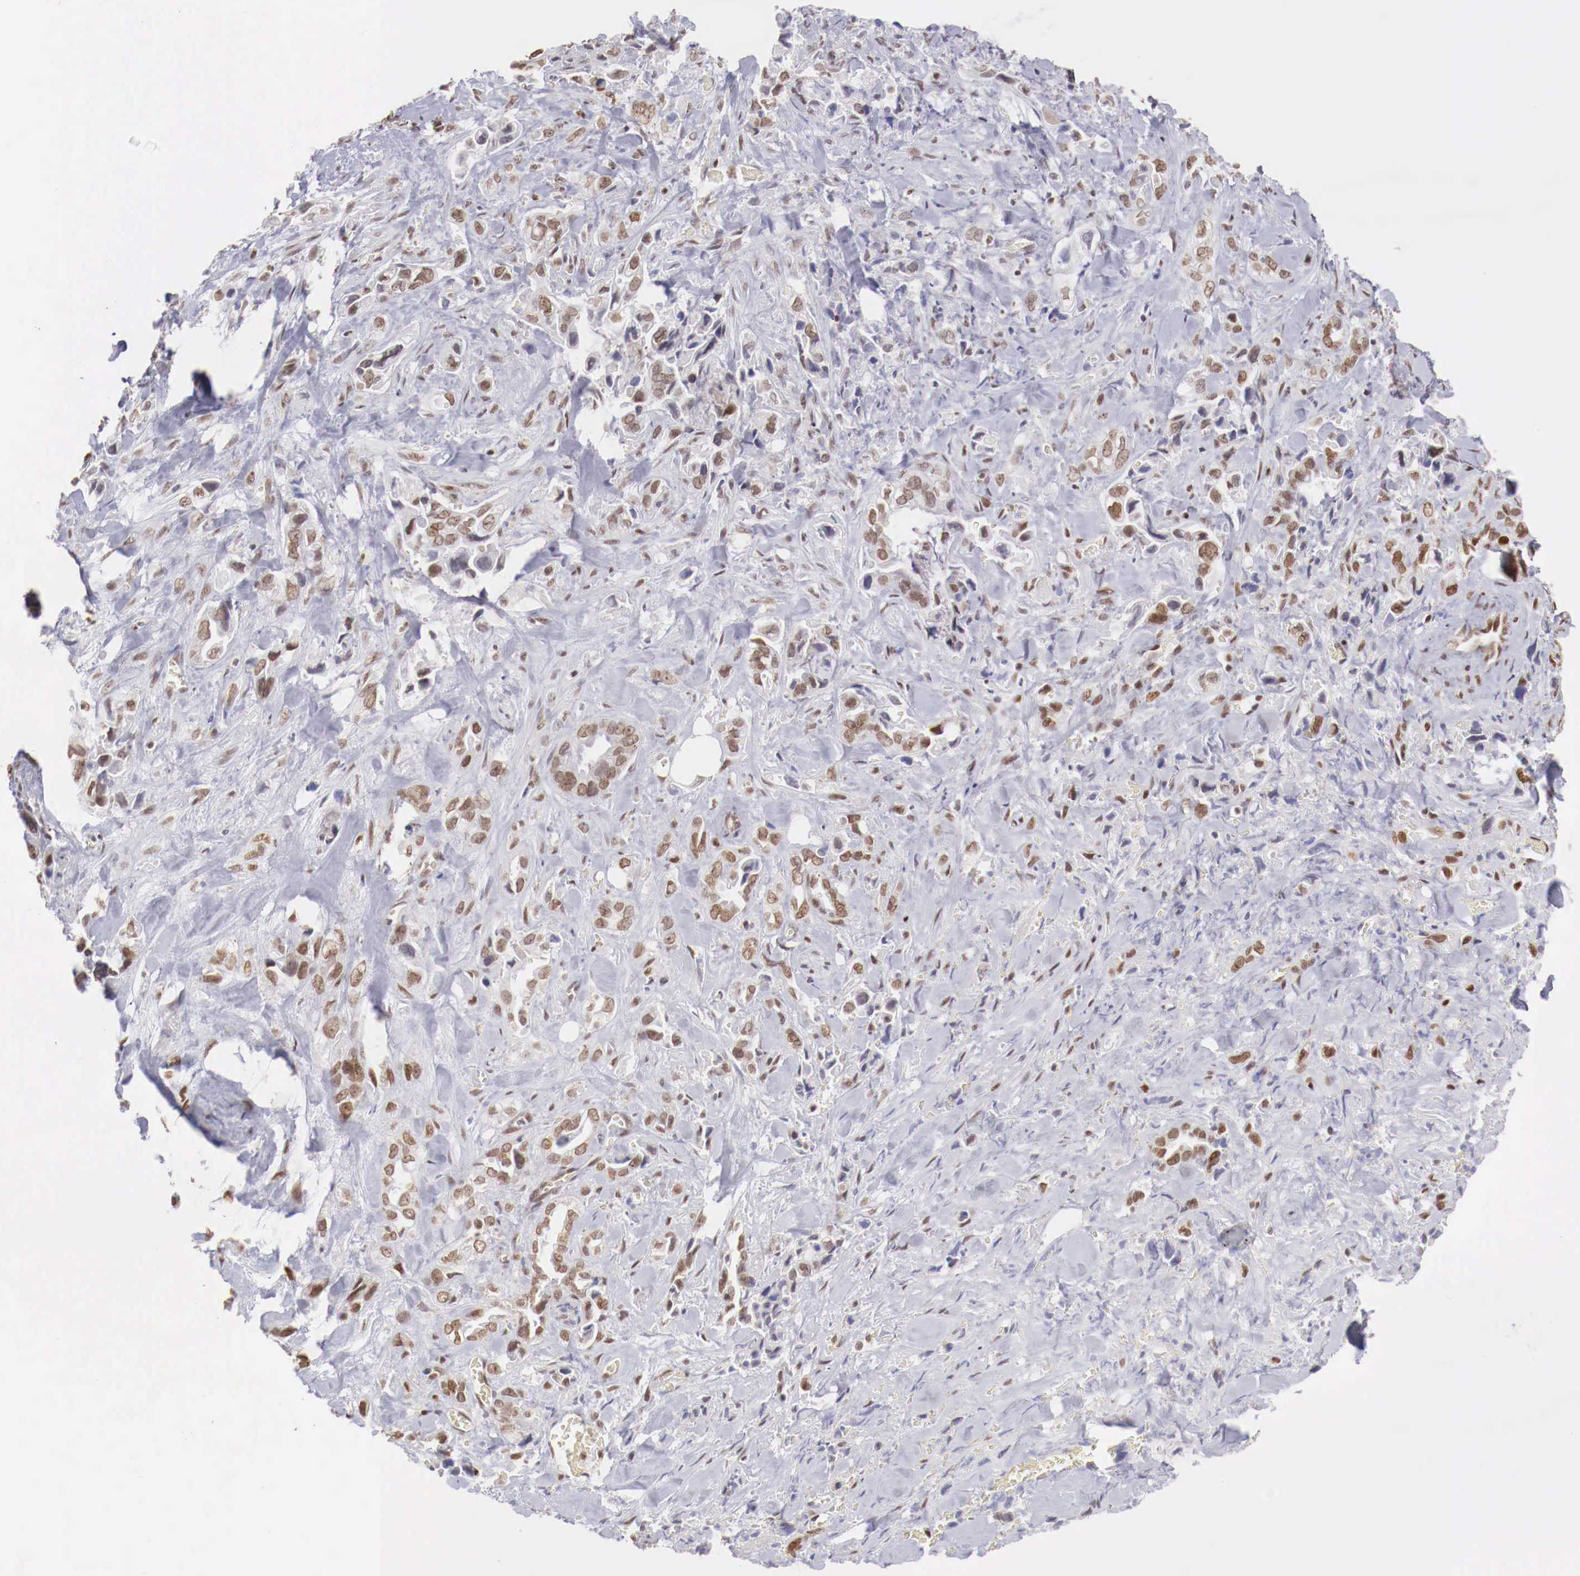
{"staining": {"intensity": "moderate", "quantity": ">75%", "location": "nuclear"}, "tissue": "pancreatic cancer", "cell_type": "Tumor cells", "image_type": "cancer", "snomed": [{"axis": "morphology", "description": "Adenocarcinoma, NOS"}, {"axis": "topography", "description": "Pancreas"}], "caption": "Pancreatic cancer stained with a brown dye exhibits moderate nuclear positive expression in about >75% of tumor cells.", "gene": "MAX", "patient": {"sex": "male", "age": 69}}